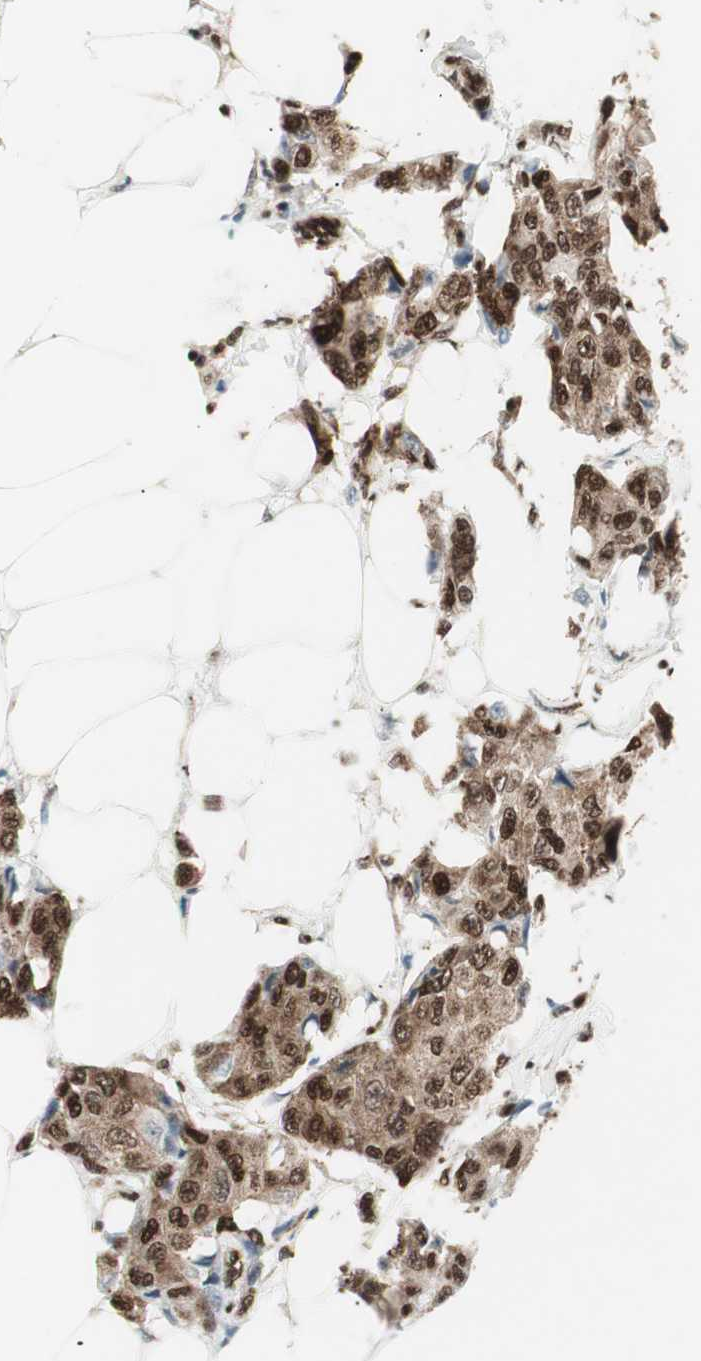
{"staining": {"intensity": "strong", "quantity": ">75%", "location": "cytoplasmic/membranous,nuclear"}, "tissue": "breast cancer", "cell_type": "Tumor cells", "image_type": "cancer", "snomed": [{"axis": "morphology", "description": "Duct carcinoma"}, {"axis": "topography", "description": "Breast"}], "caption": "Brown immunohistochemical staining in breast cancer (intraductal carcinoma) reveals strong cytoplasmic/membranous and nuclear staining in approximately >75% of tumor cells.", "gene": "EWSR1", "patient": {"sex": "female", "age": 80}}